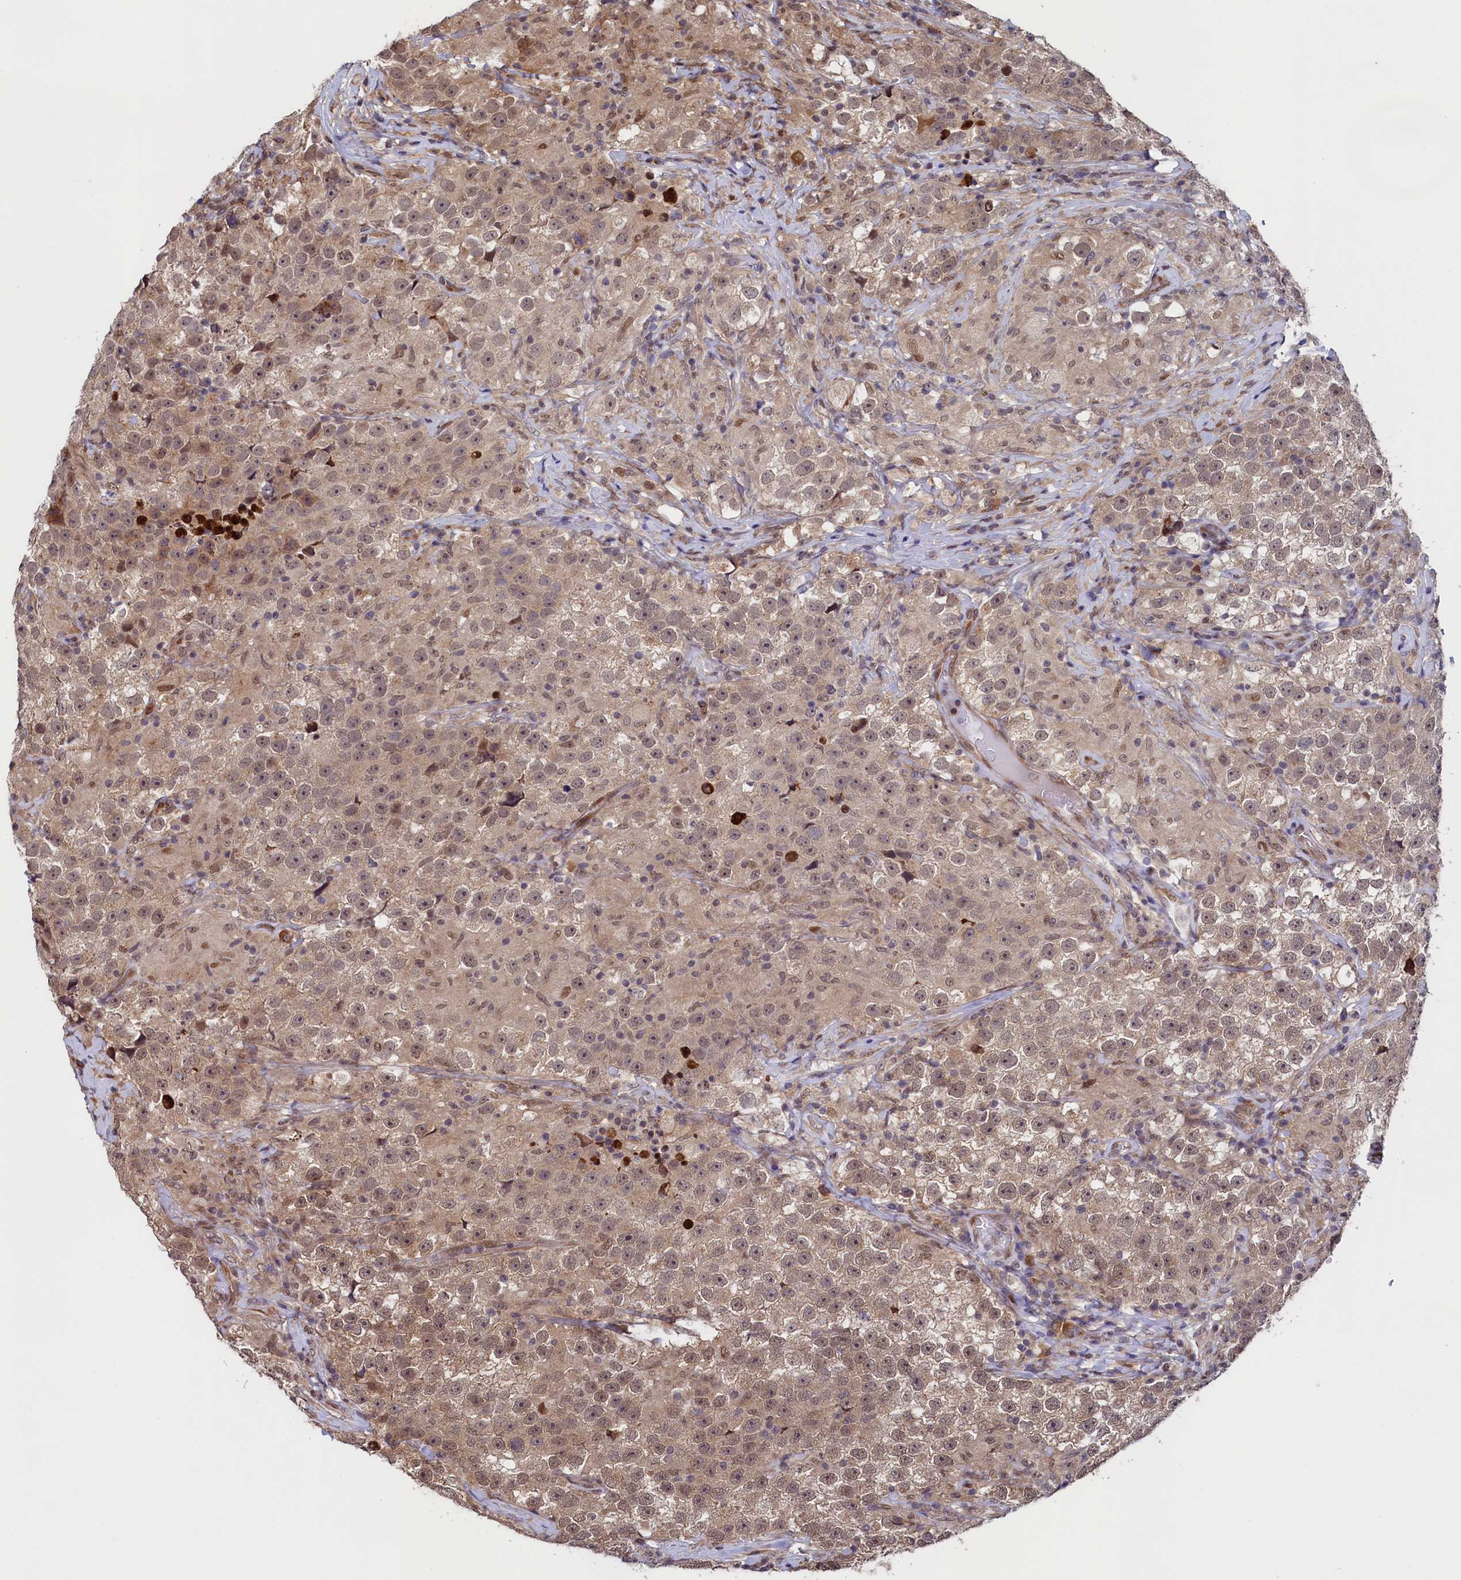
{"staining": {"intensity": "weak", "quantity": ">75%", "location": "cytoplasmic/membranous,nuclear"}, "tissue": "testis cancer", "cell_type": "Tumor cells", "image_type": "cancer", "snomed": [{"axis": "morphology", "description": "Seminoma, NOS"}, {"axis": "topography", "description": "Testis"}], "caption": "A brown stain labels weak cytoplasmic/membranous and nuclear staining of a protein in human testis cancer (seminoma) tumor cells. Using DAB (3,3'-diaminobenzidine) (brown) and hematoxylin (blue) stains, captured at high magnification using brightfield microscopy.", "gene": "LEO1", "patient": {"sex": "male", "age": 46}}